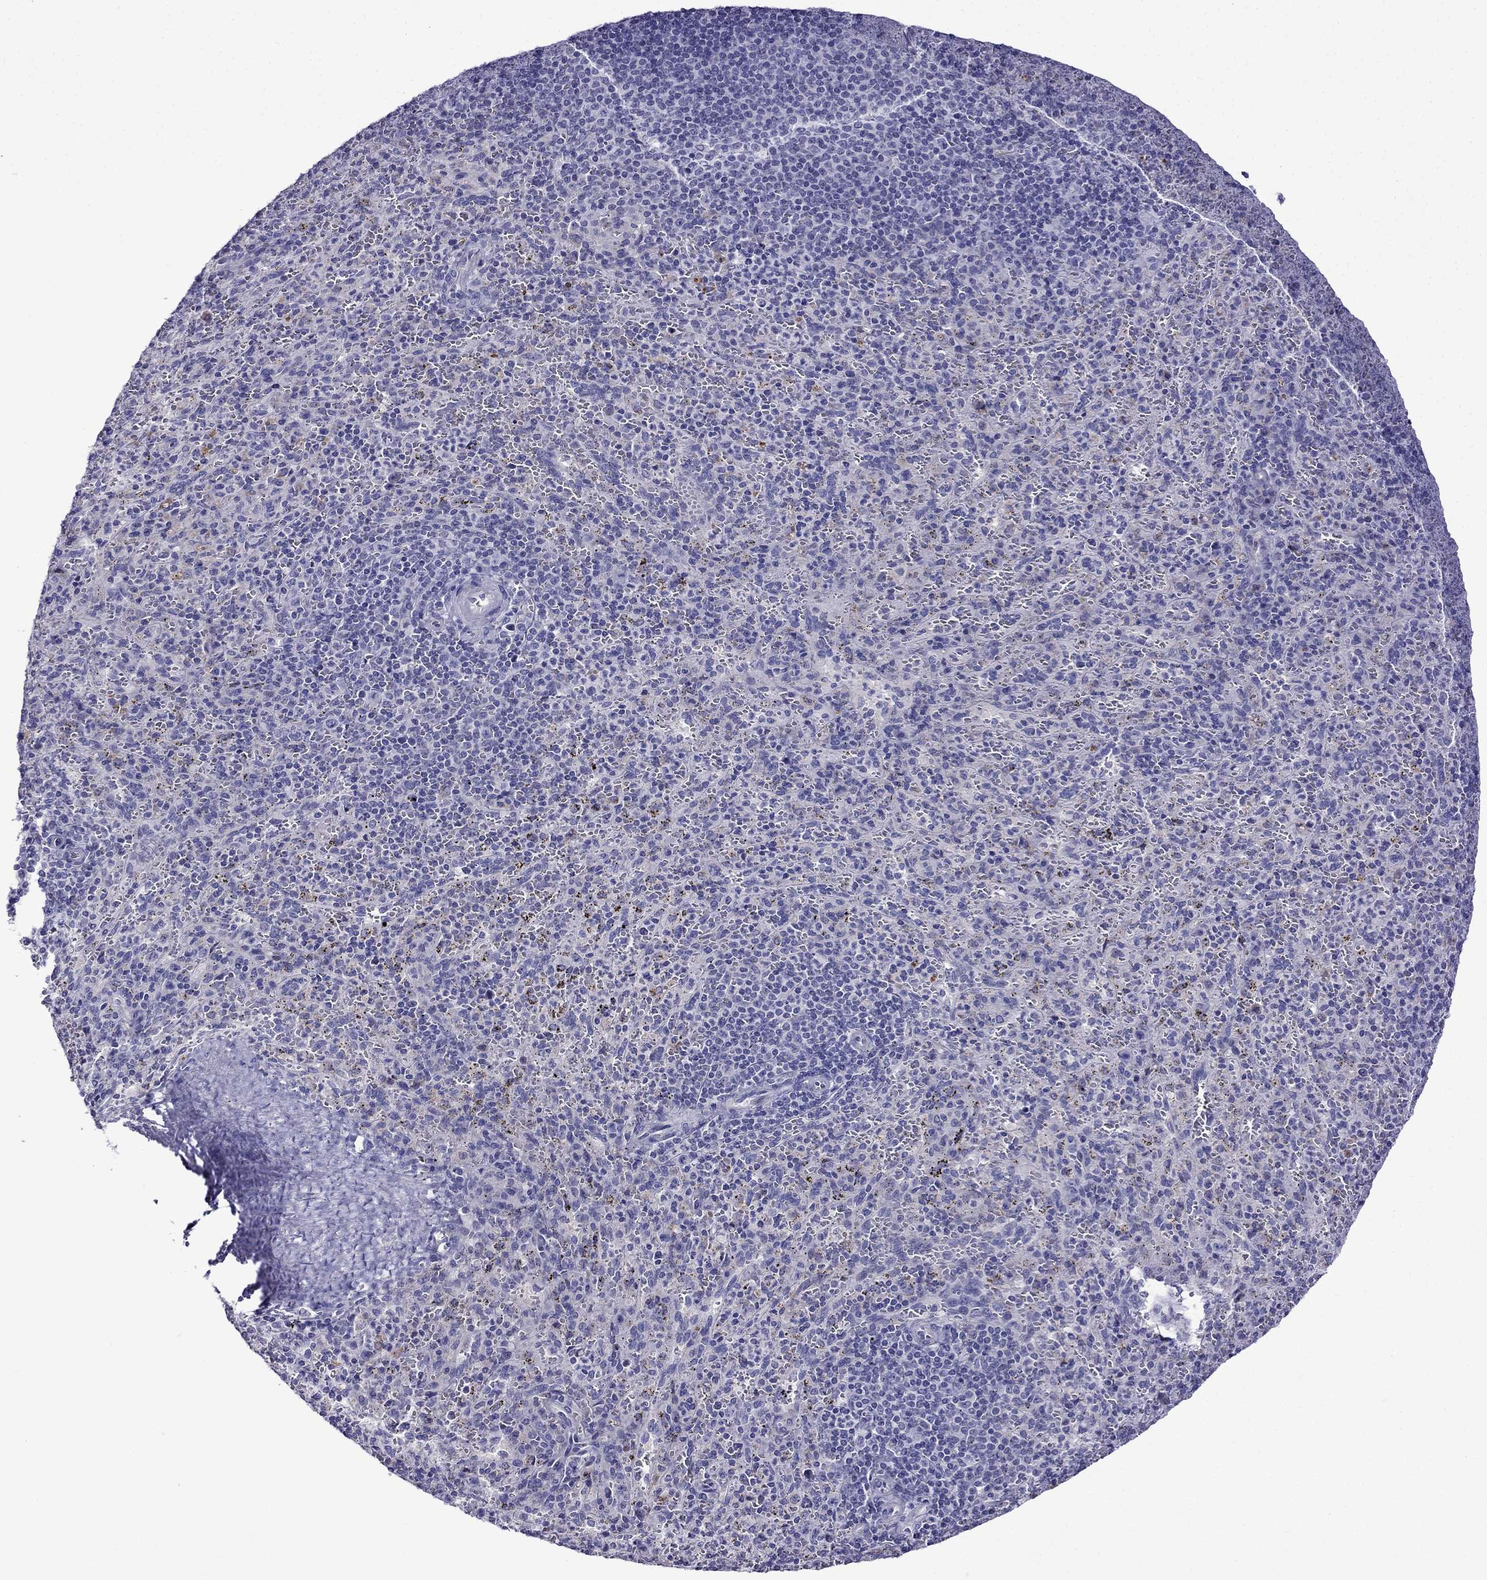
{"staining": {"intensity": "negative", "quantity": "none", "location": "none"}, "tissue": "spleen", "cell_type": "Cells in red pulp", "image_type": "normal", "snomed": [{"axis": "morphology", "description": "Normal tissue, NOS"}, {"axis": "topography", "description": "Spleen"}], "caption": "This is a micrograph of immunohistochemistry (IHC) staining of normal spleen, which shows no positivity in cells in red pulp.", "gene": "TDRD1", "patient": {"sex": "male", "age": 57}}